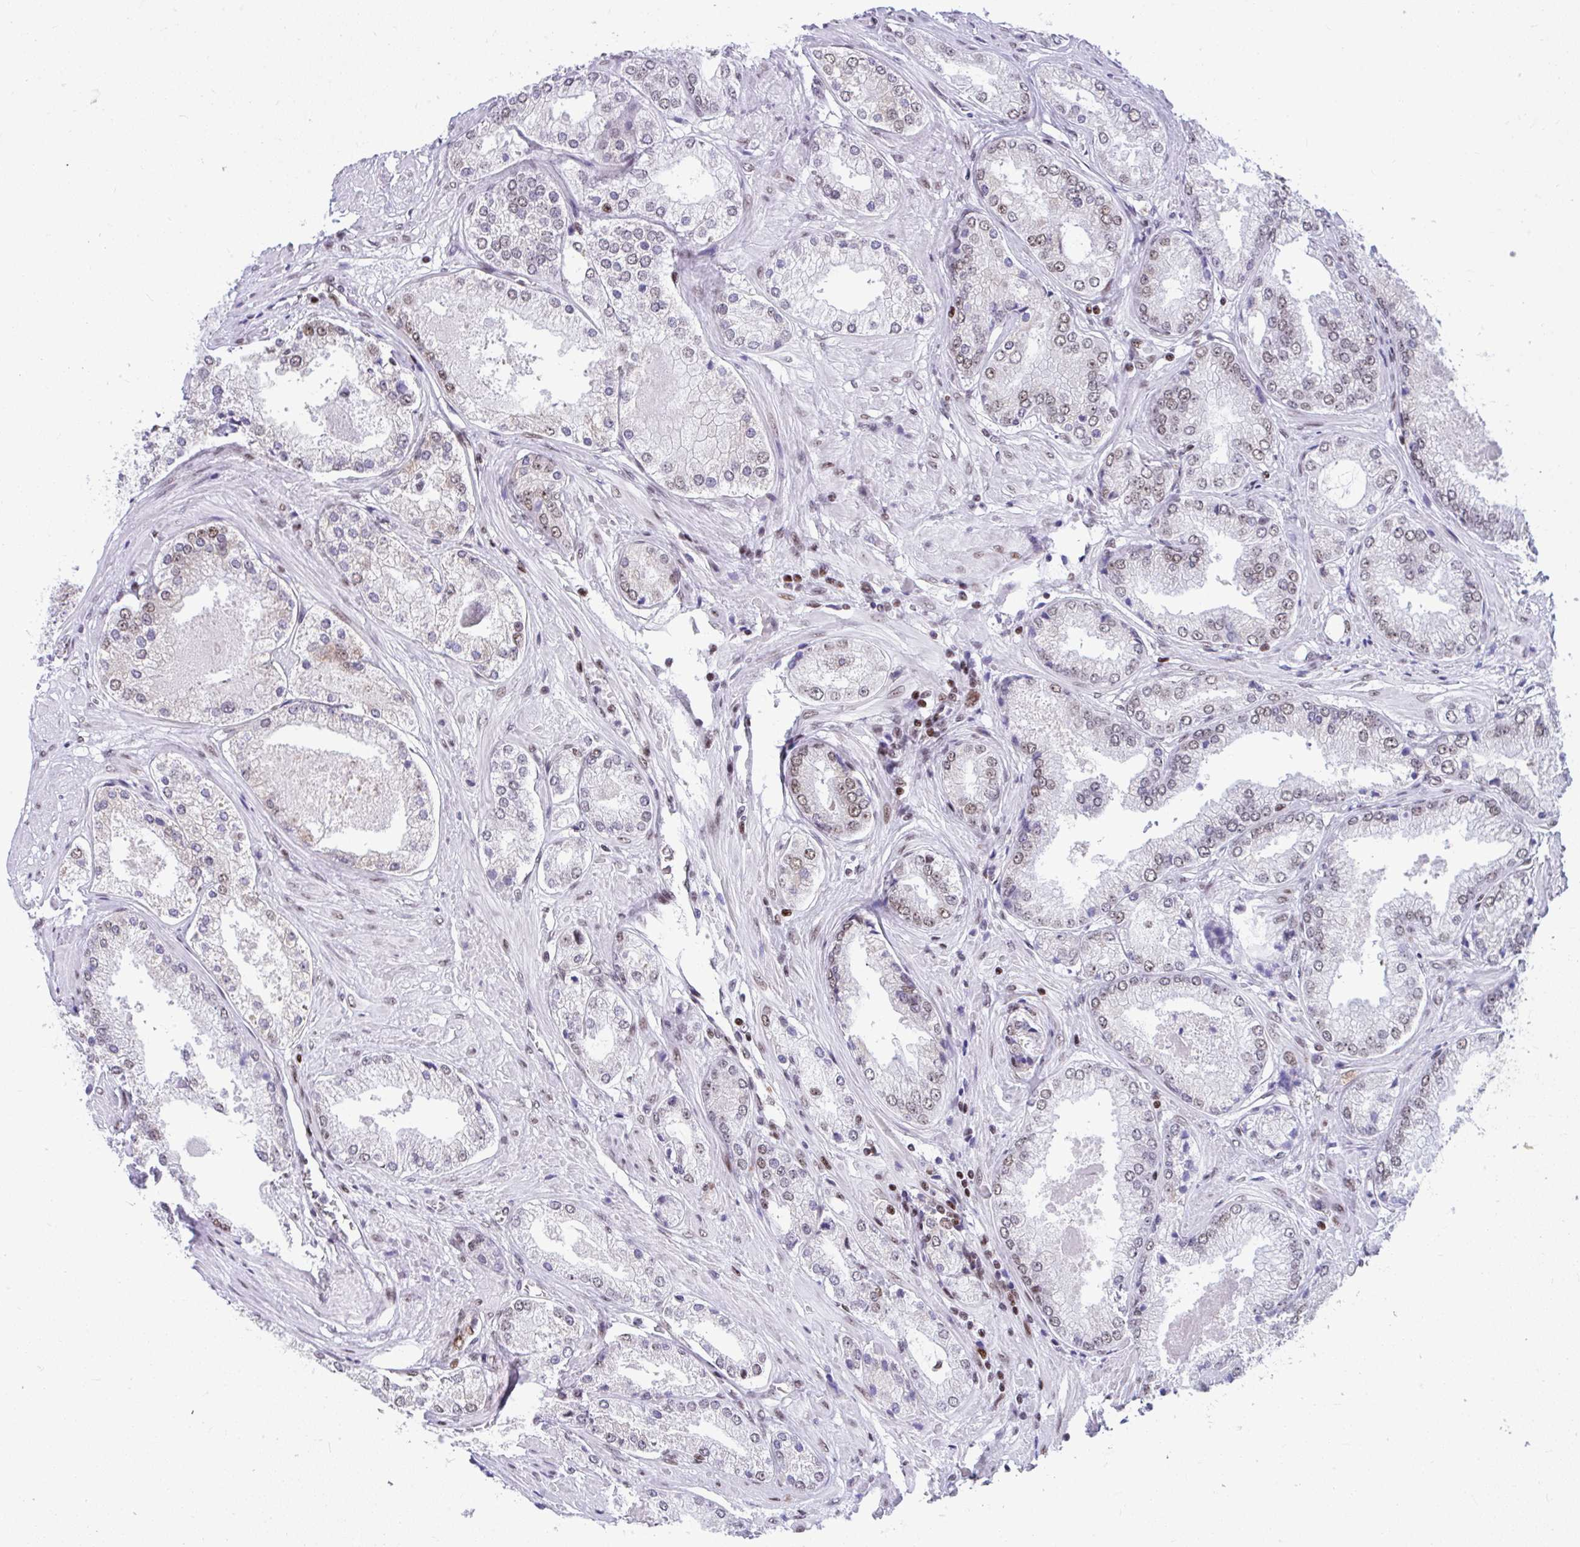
{"staining": {"intensity": "weak", "quantity": "<25%", "location": "nuclear"}, "tissue": "prostate cancer", "cell_type": "Tumor cells", "image_type": "cancer", "snomed": [{"axis": "morphology", "description": "Adenocarcinoma, Low grade"}, {"axis": "topography", "description": "Prostate"}], "caption": "Prostate adenocarcinoma (low-grade) was stained to show a protein in brown. There is no significant expression in tumor cells. Nuclei are stained in blue.", "gene": "SLC35C2", "patient": {"sex": "male", "age": 68}}